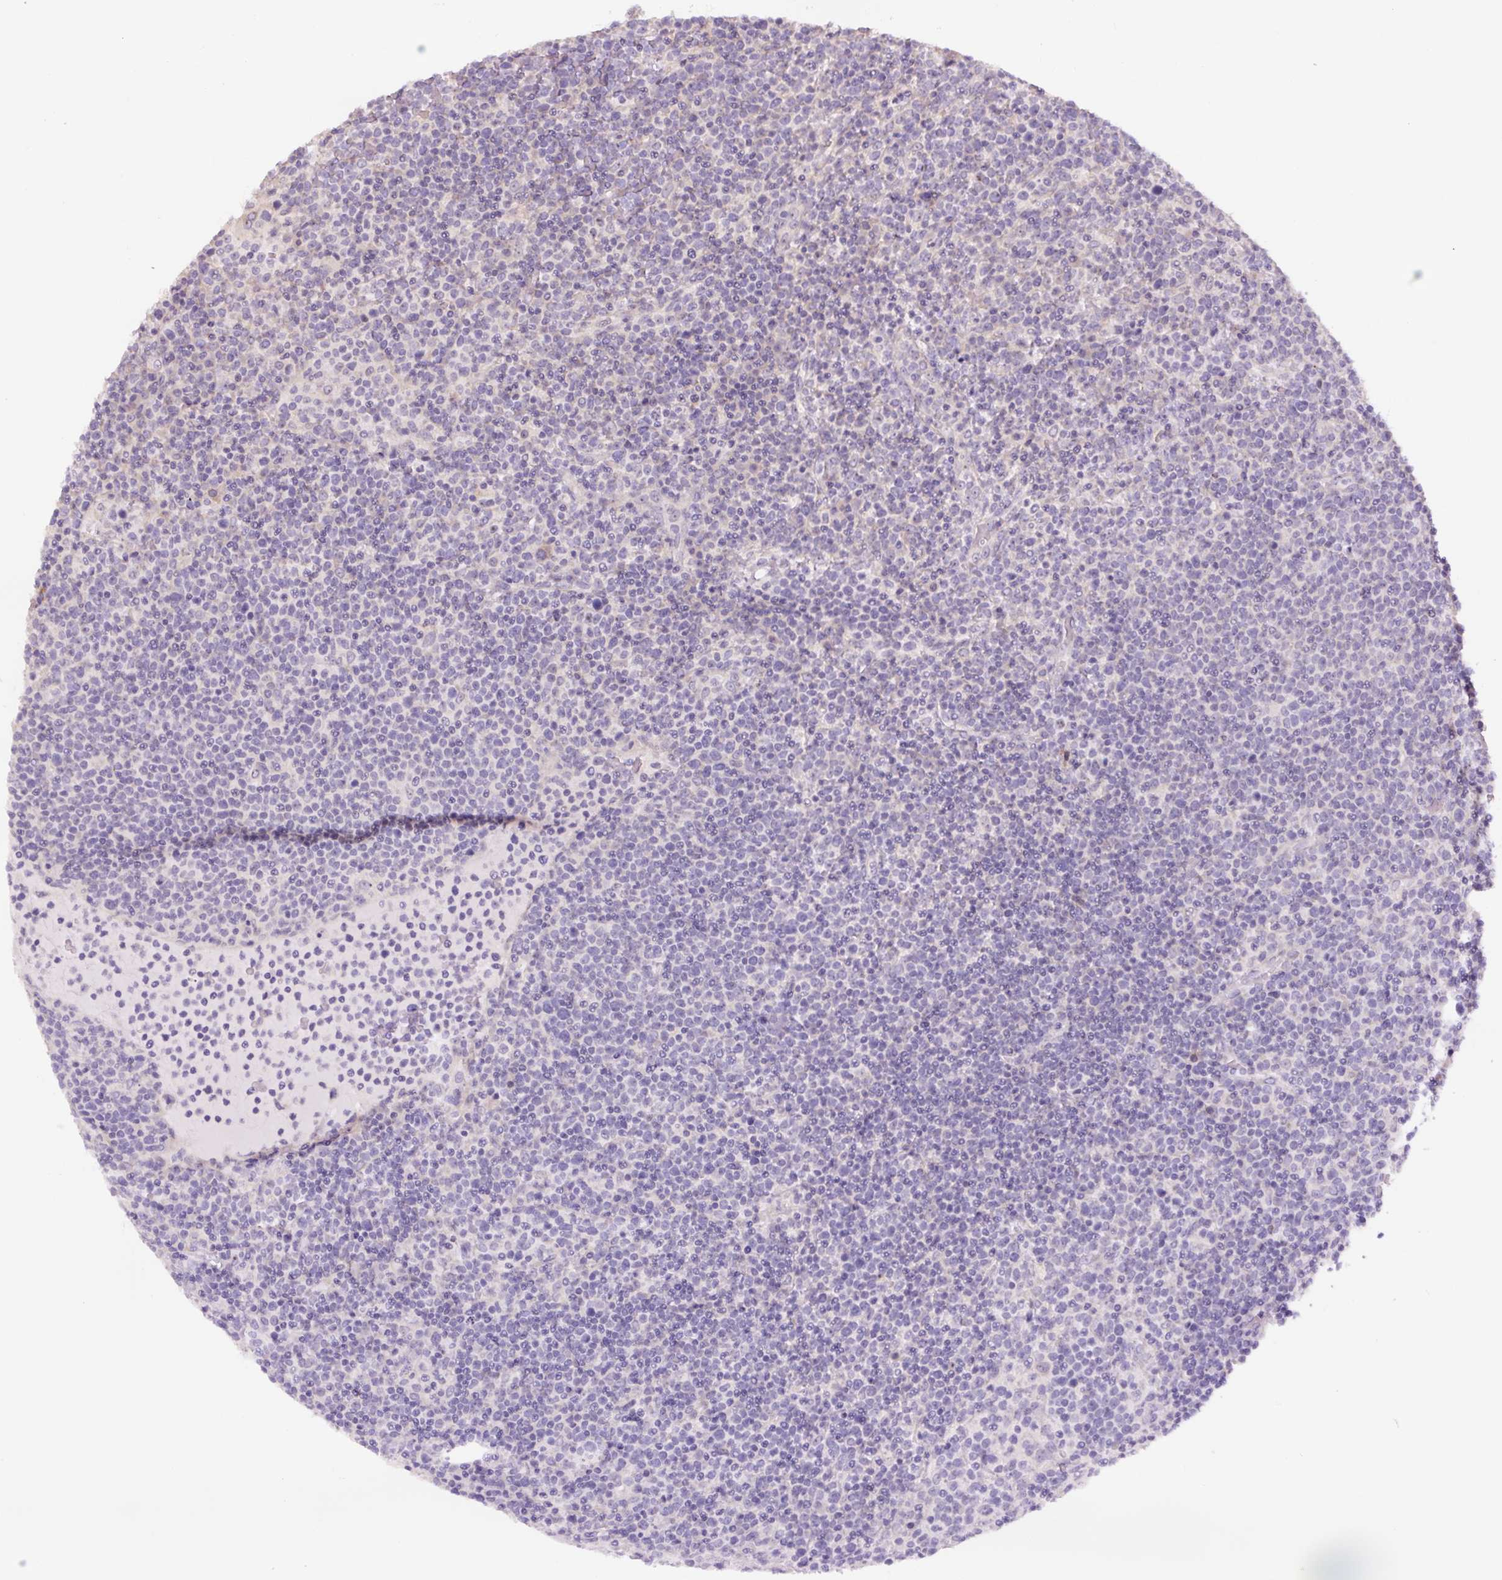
{"staining": {"intensity": "negative", "quantity": "none", "location": "none"}, "tissue": "lymphoma", "cell_type": "Tumor cells", "image_type": "cancer", "snomed": [{"axis": "morphology", "description": "Malignant lymphoma, non-Hodgkin's type, High grade"}, {"axis": "topography", "description": "Lymph node"}], "caption": "Tumor cells are negative for brown protein staining in high-grade malignant lymphoma, non-Hodgkin's type.", "gene": "TMEM151B", "patient": {"sex": "male", "age": 61}}